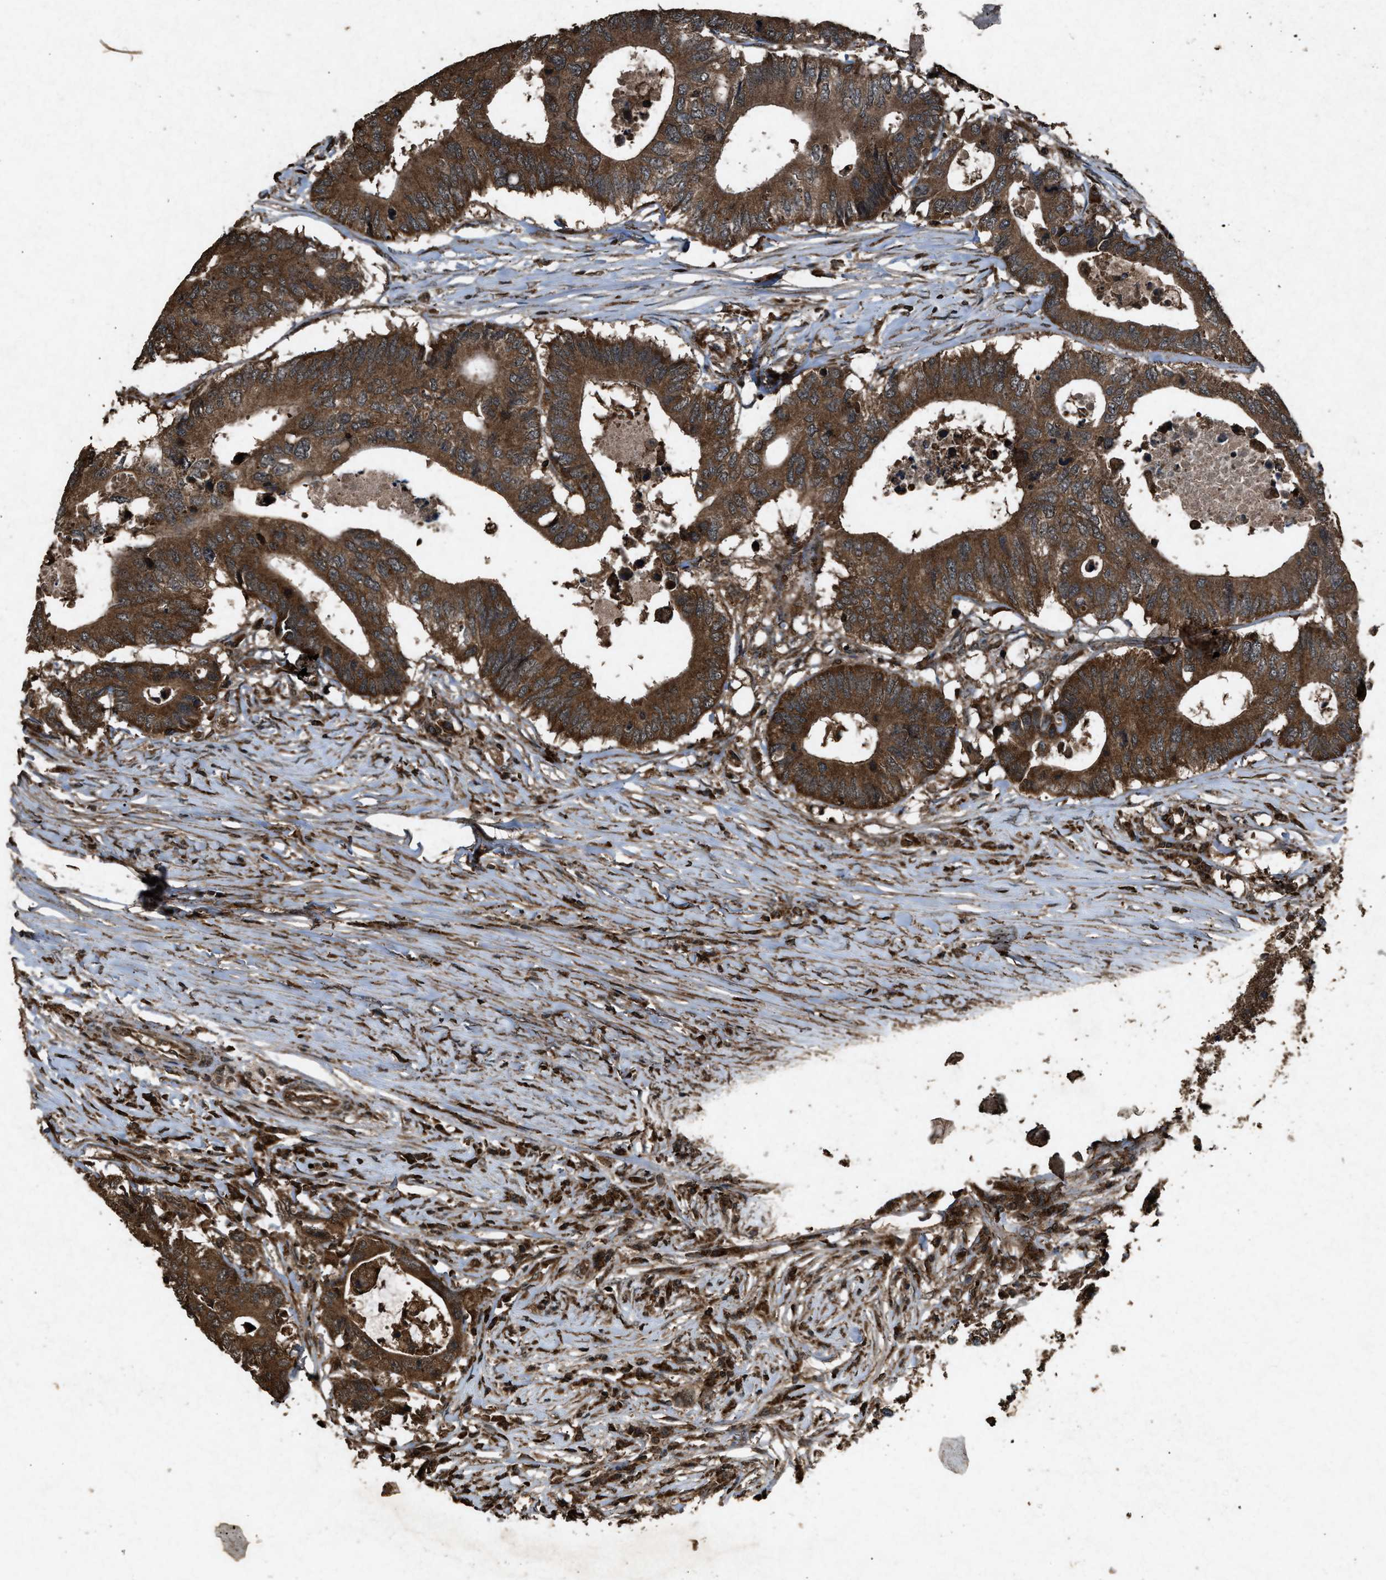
{"staining": {"intensity": "strong", "quantity": ">75%", "location": "cytoplasmic/membranous"}, "tissue": "colorectal cancer", "cell_type": "Tumor cells", "image_type": "cancer", "snomed": [{"axis": "morphology", "description": "Adenocarcinoma, NOS"}, {"axis": "topography", "description": "Colon"}], "caption": "IHC micrograph of neoplastic tissue: adenocarcinoma (colorectal) stained using immunohistochemistry demonstrates high levels of strong protein expression localized specifically in the cytoplasmic/membranous of tumor cells, appearing as a cytoplasmic/membranous brown color.", "gene": "OAS1", "patient": {"sex": "male", "age": 71}}